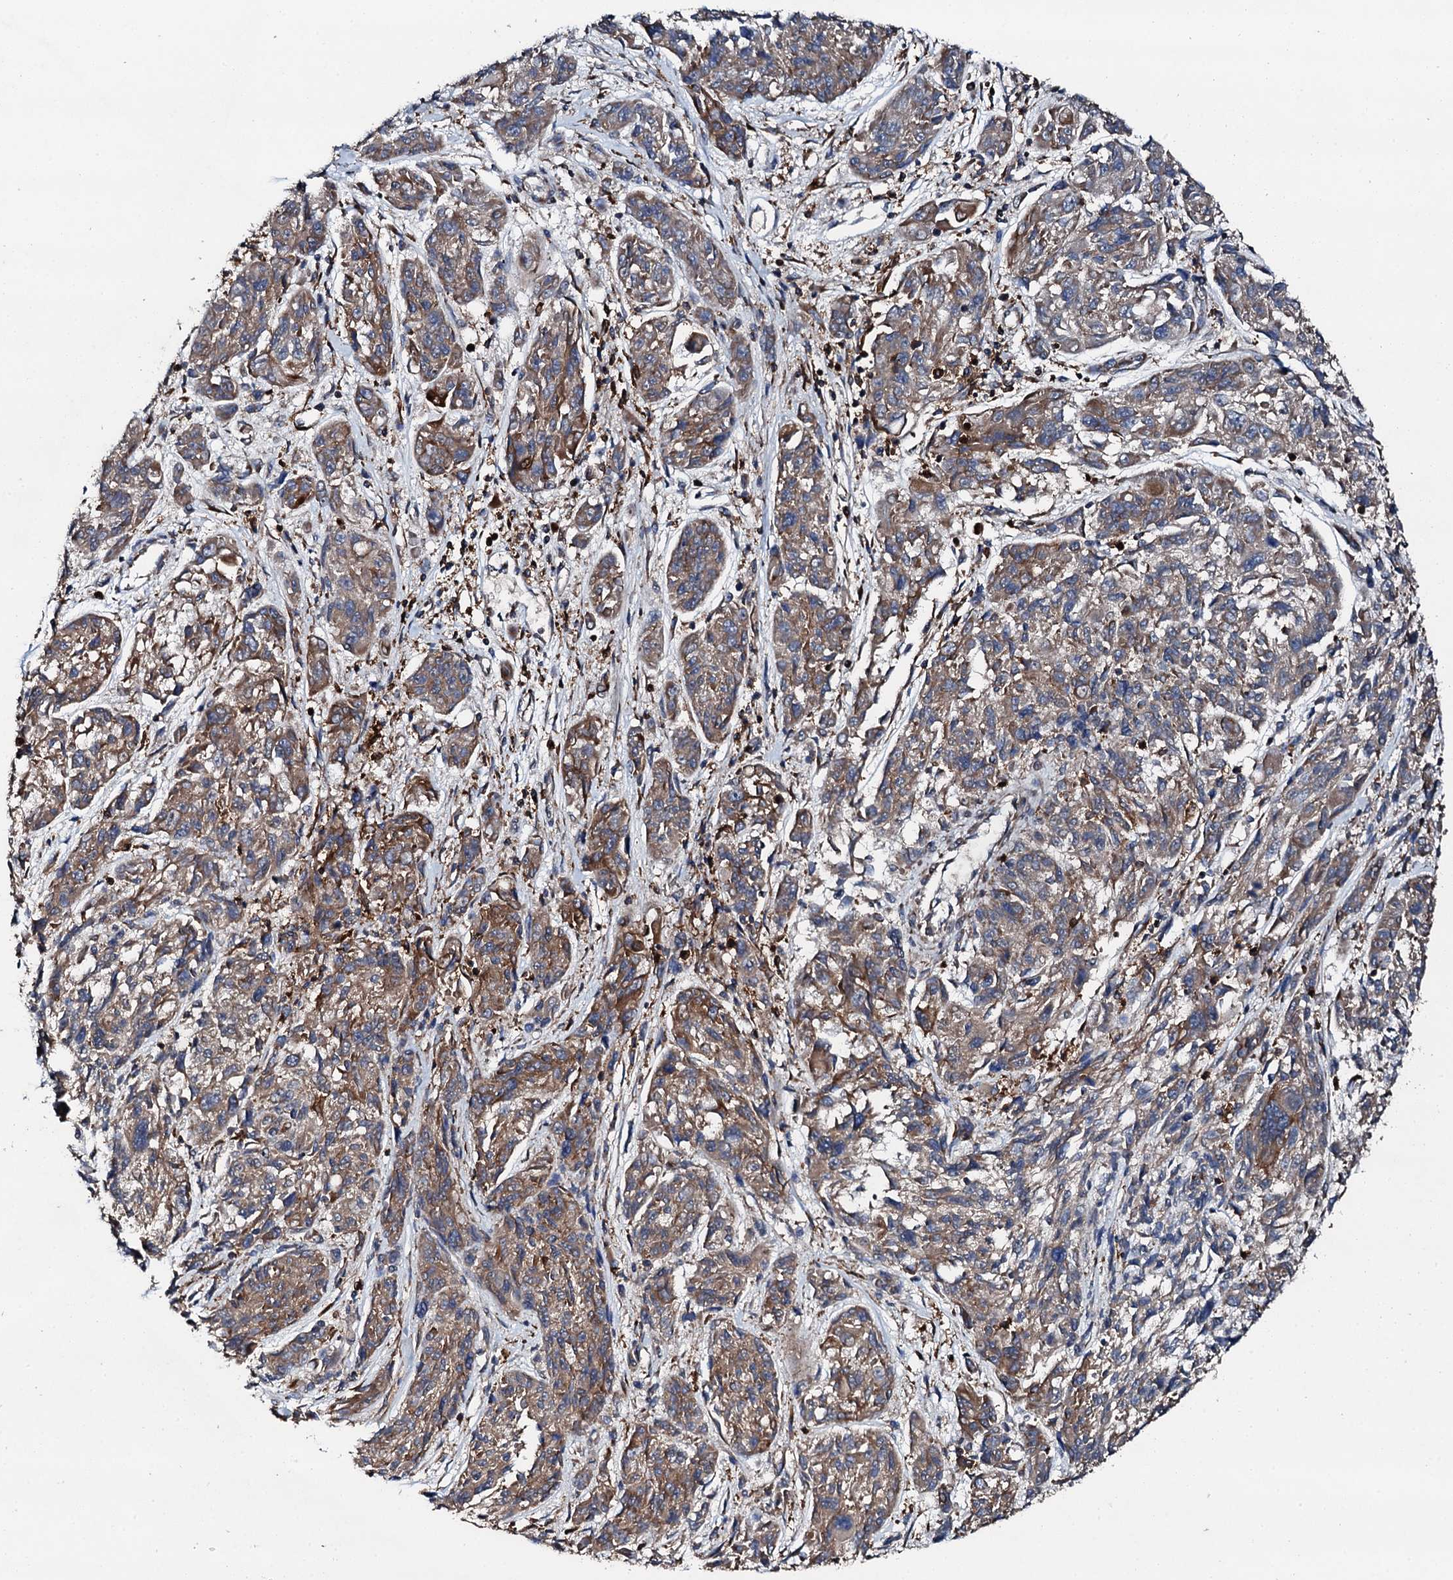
{"staining": {"intensity": "weak", "quantity": "25%-75%", "location": "cytoplasmic/membranous"}, "tissue": "melanoma", "cell_type": "Tumor cells", "image_type": "cancer", "snomed": [{"axis": "morphology", "description": "Malignant melanoma, NOS"}, {"axis": "topography", "description": "Skin"}], "caption": "Weak cytoplasmic/membranous protein positivity is appreciated in approximately 25%-75% of tumor cells in melanoma. The staining is performed using DAB (3,3'-diaminobenzidine) brown chromogen to label protein expression. The nuclei are counter-stained blue using hematoxylin.", "gene": "EDC4", "patient": {"sex": "male", "age": 53}}